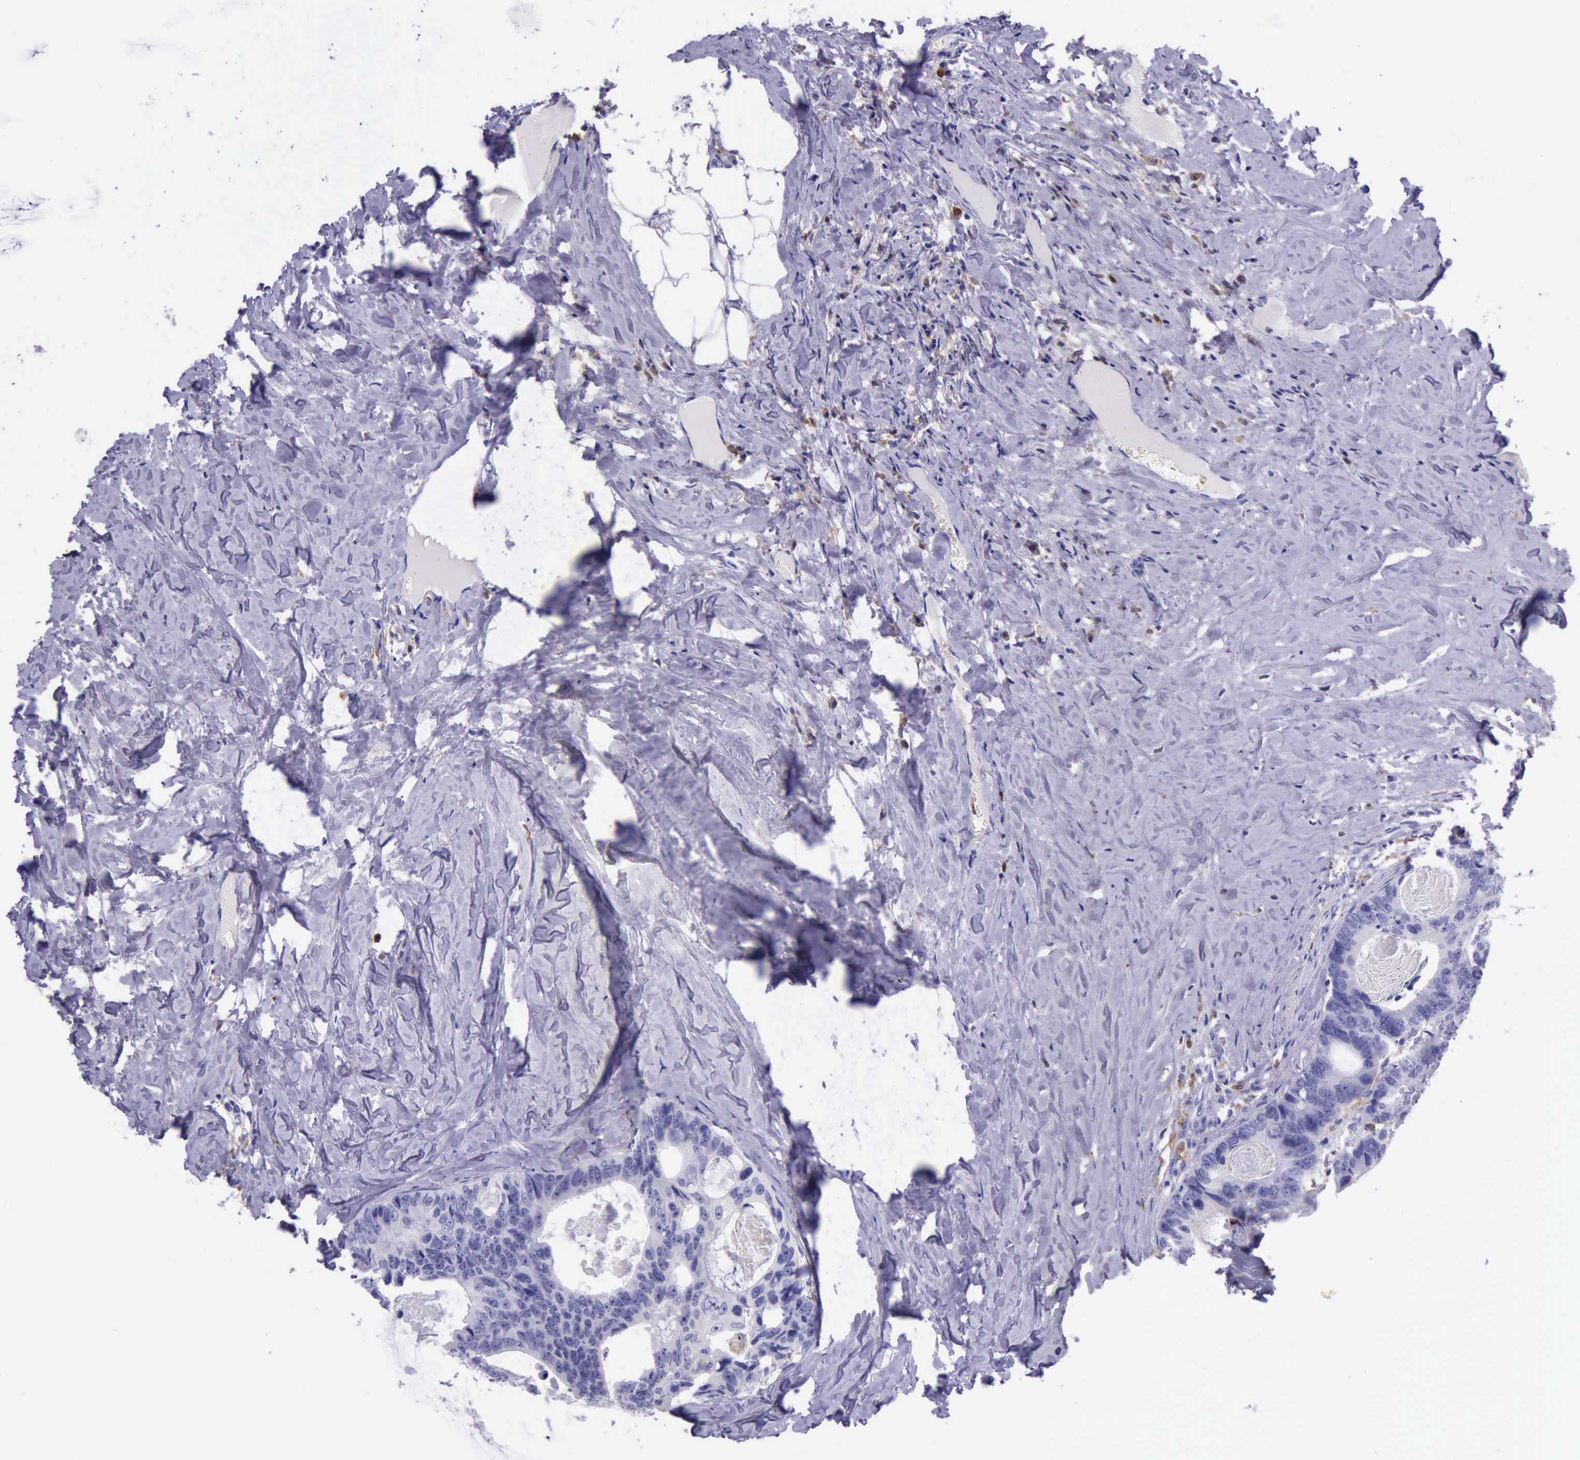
{"staining": {"intensity": "negative", "quantity": "none", "location": "none"}, "tissue": "colorectal cancer", "cell_type": "Tumor cells", "image_type": "cancer", "snomed": [{"axis": "morphology", "description": "Adenocarcinoma, NOS"}, {"axis": "topography", "description": "Colon"}], "caption": "This is a histopathology image of immunohistochemistry (IHC) staining of colorectal cancer (adenocarcinoma), which shows no positivity in tumor cells.", "gene": "BTK", "patient": {"sex": "female", "age": 55}}